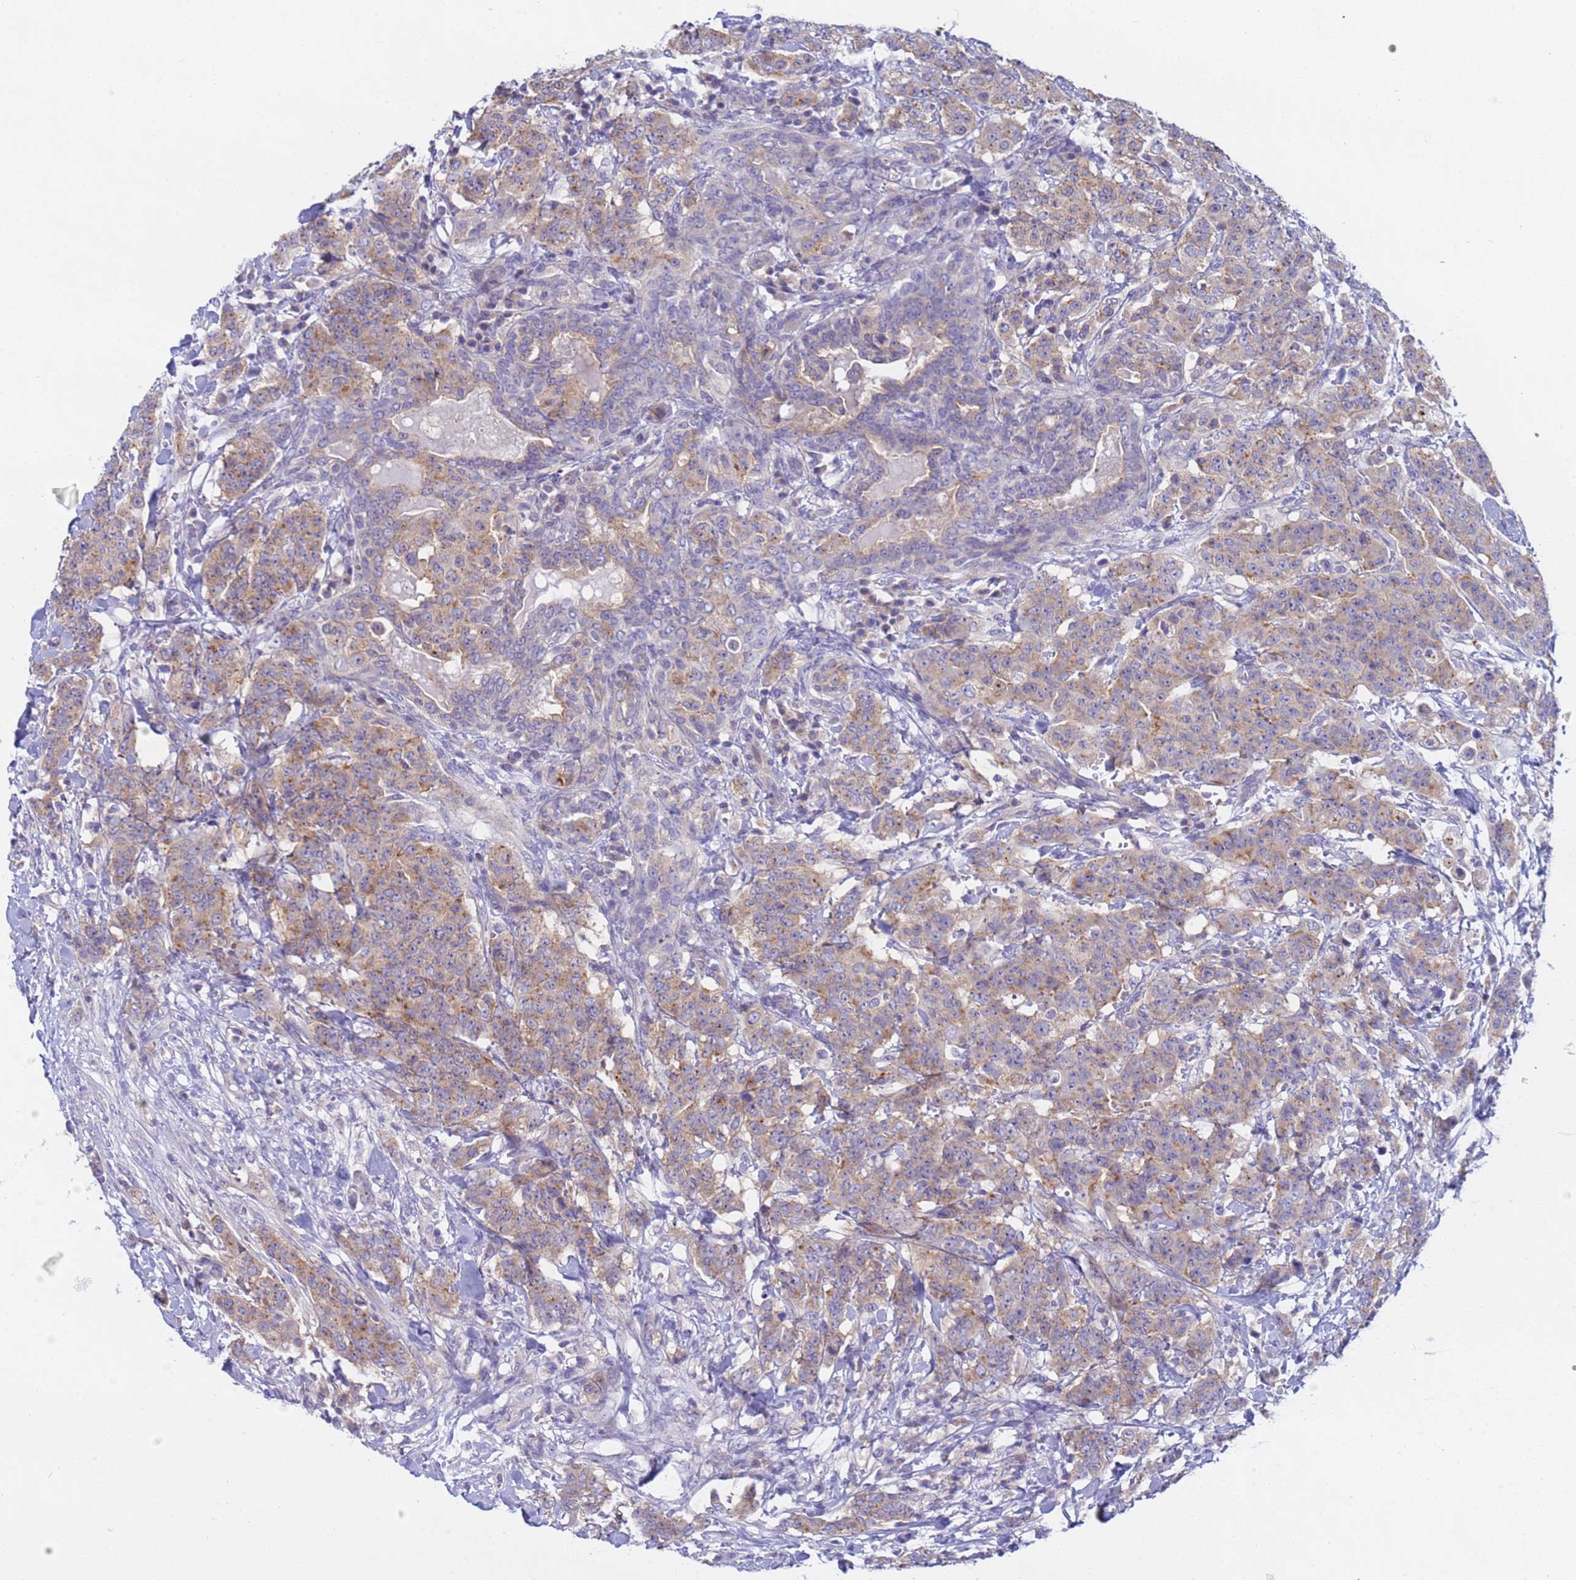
{"staining": {"intensity": "weak", "quantity": ">75%", "location": "cytoplasmic/membranous"}, "tissue": "breast cancer", "cell_type": "Tumor cells", "image_type": "cancer", "snomed": [{"axis": "morphology", "description": "Duct carcinoma"}, {"axis": "topography", "description": "Breast"}], "caption": "Immunohistochemical staining of intraductal carcinoma (breast) displays low levels of weak cytoplasmic/membranous protein positivity in about >75% of tumor cells. The staining is performed using DAB brown chromogen to label protein expression. The nuclei are counter-stained blue using hematoxylin.", "gene": "CAPN7", "patient": {"sex": "female", "age": 40}}